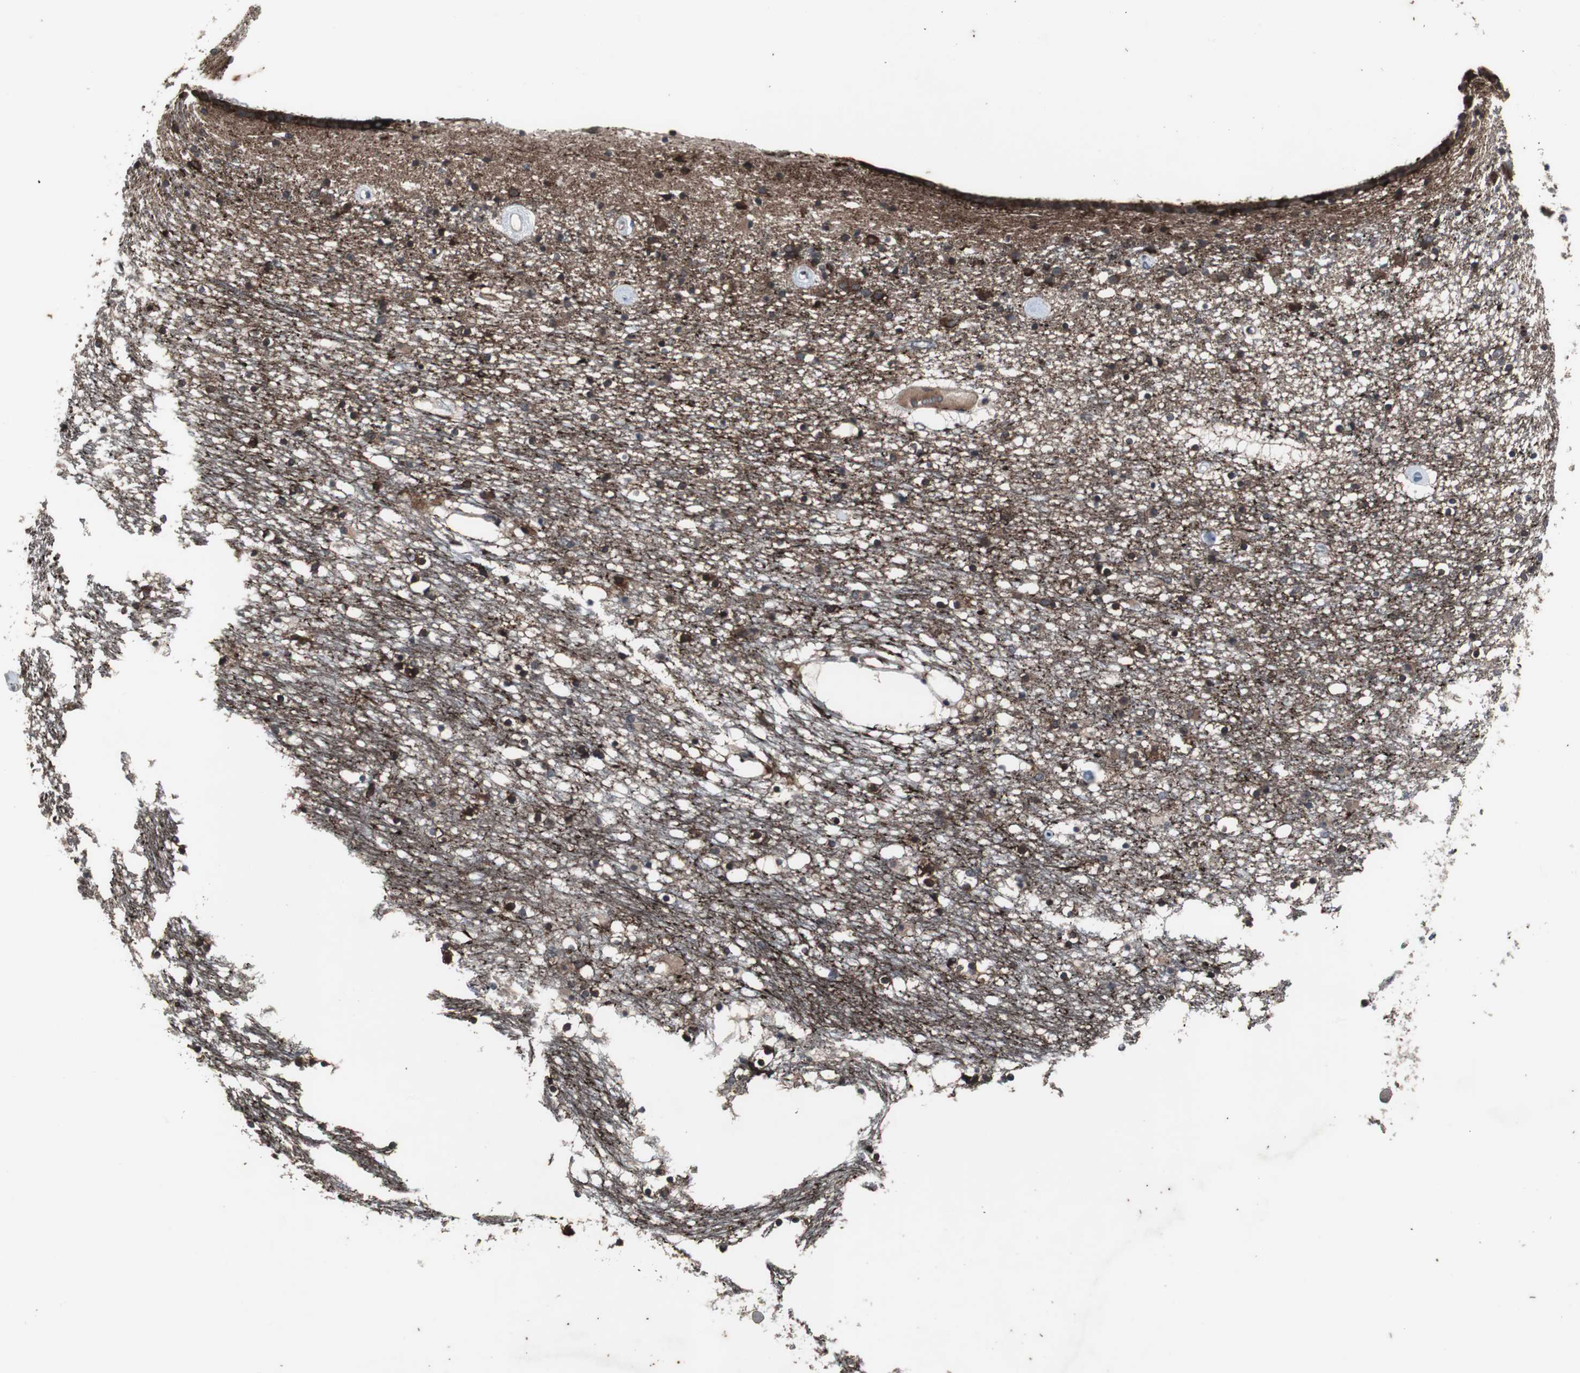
{"staining": {"intensity": "weak", "quantity": "25%-75%", "location": "cytoplasmic/membranous"}, "tissue": "caudate", "cell_type": "Glial cells", "image_type": "normal", "snomed": [{"axis": "morphology", "description": "Normal tissue, NOS"}, {"axis": "topography", "description": "Lateral ventricle wall"}], "caption": "This histopathology image shows unremarkable caudate stained with immunohistochemistry (IHC) to label a protein in brown. The cytoplasmic/membranous of glial cells show weak positivity for the protein. Nuclei are counter-stained blue.", "gene": "CRADD", "patient": {"sex": "male", "age": 45}}